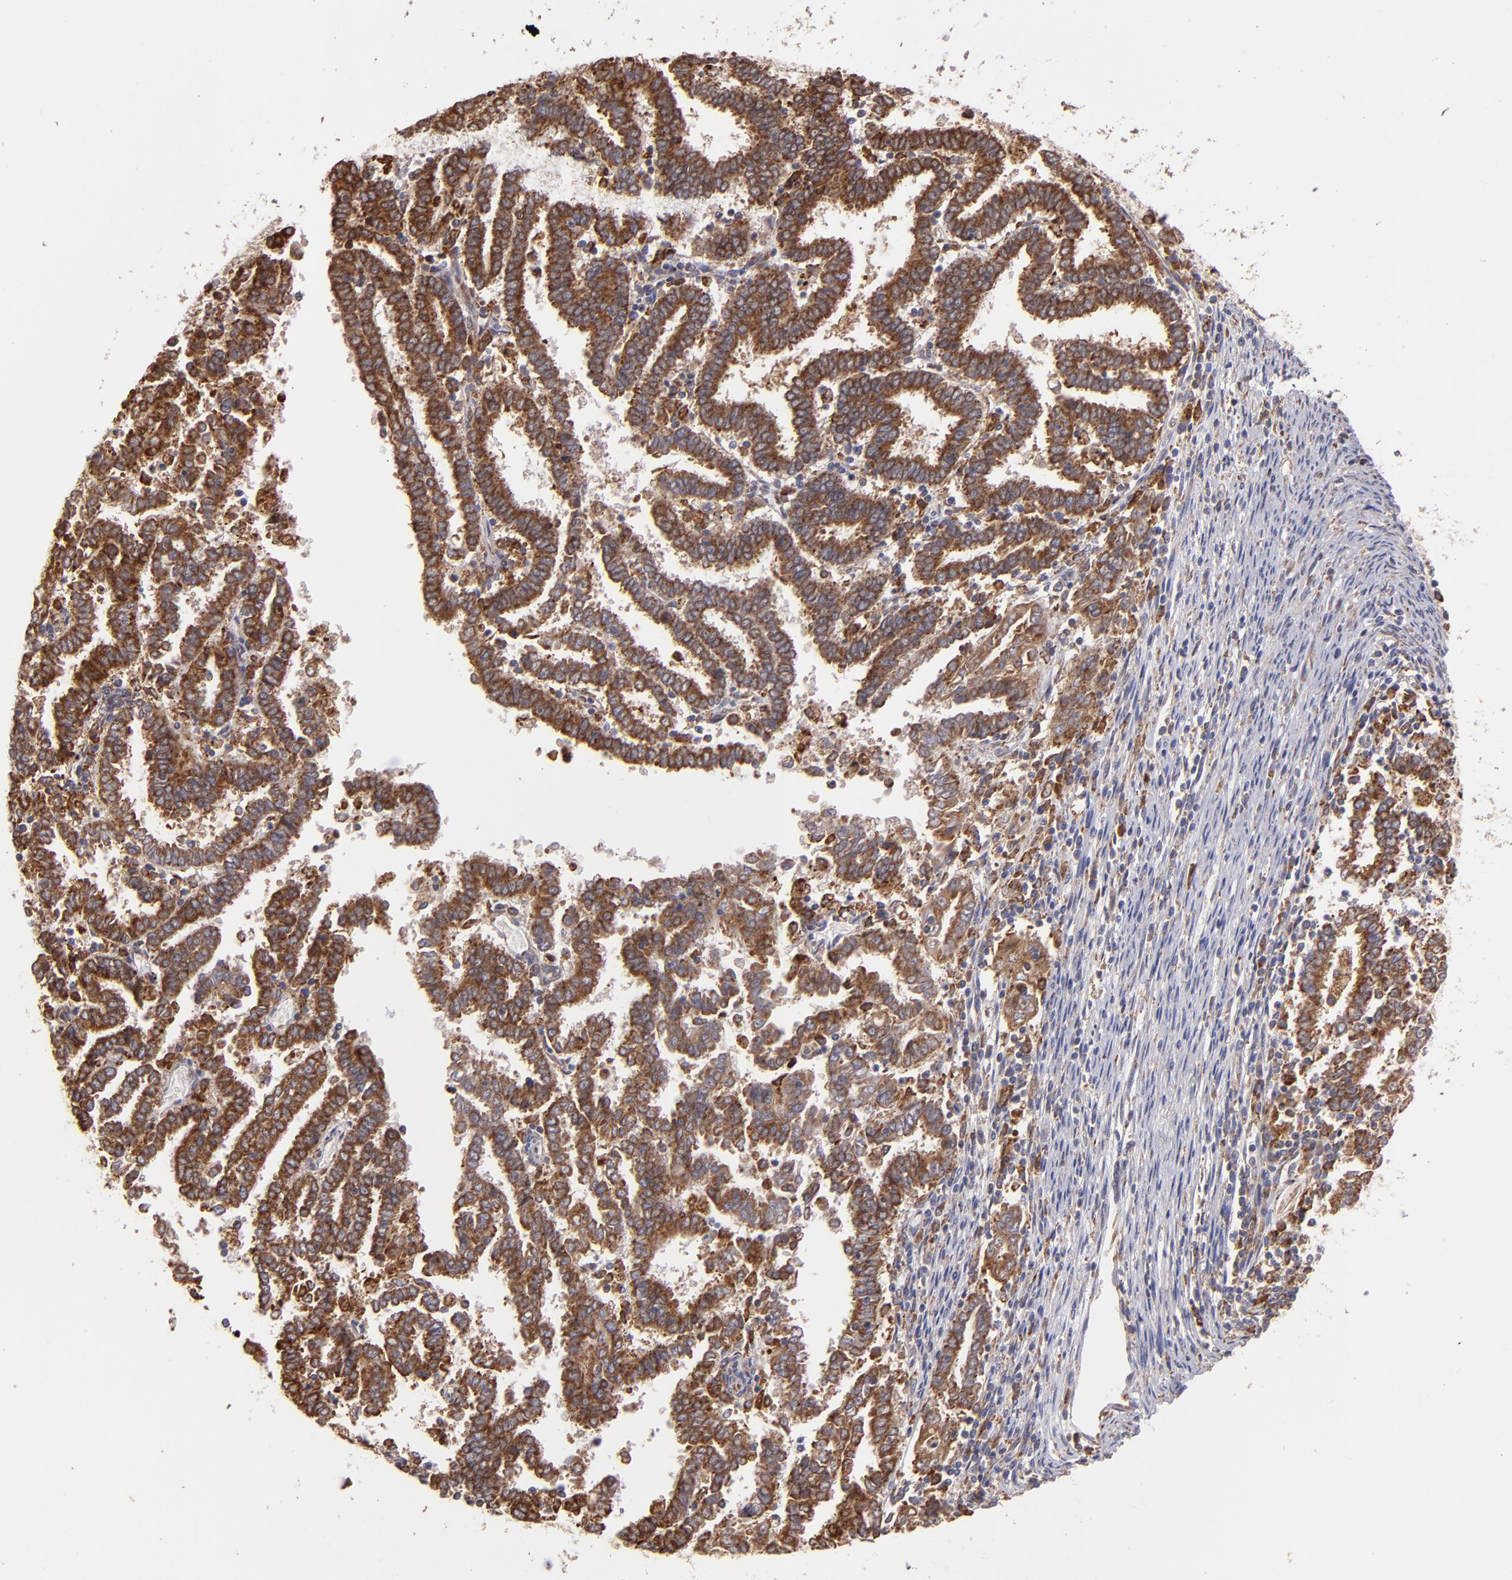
{"staining": {"intensity": "strong", "quantity": ">75%", "location": "cytoplasmic/membranous"}, "tissue": "endometrial cancer", "cell_type": "Tumor cells", "image_type": "cancer", "snomed": [{"axis": "morphology", "description": "Adenocarcinoma, NOS"}, {"axis": "topography", "description": "Uterus"}], "caption": "A high amount of strong cytoplasmic/membranous expression is appreciated in approximately >75% of tumor cells in adenocarcinoma (endometrial) tissue.", "gene": "IFIH1", "patient": {"sex": "female", "age": 83}}